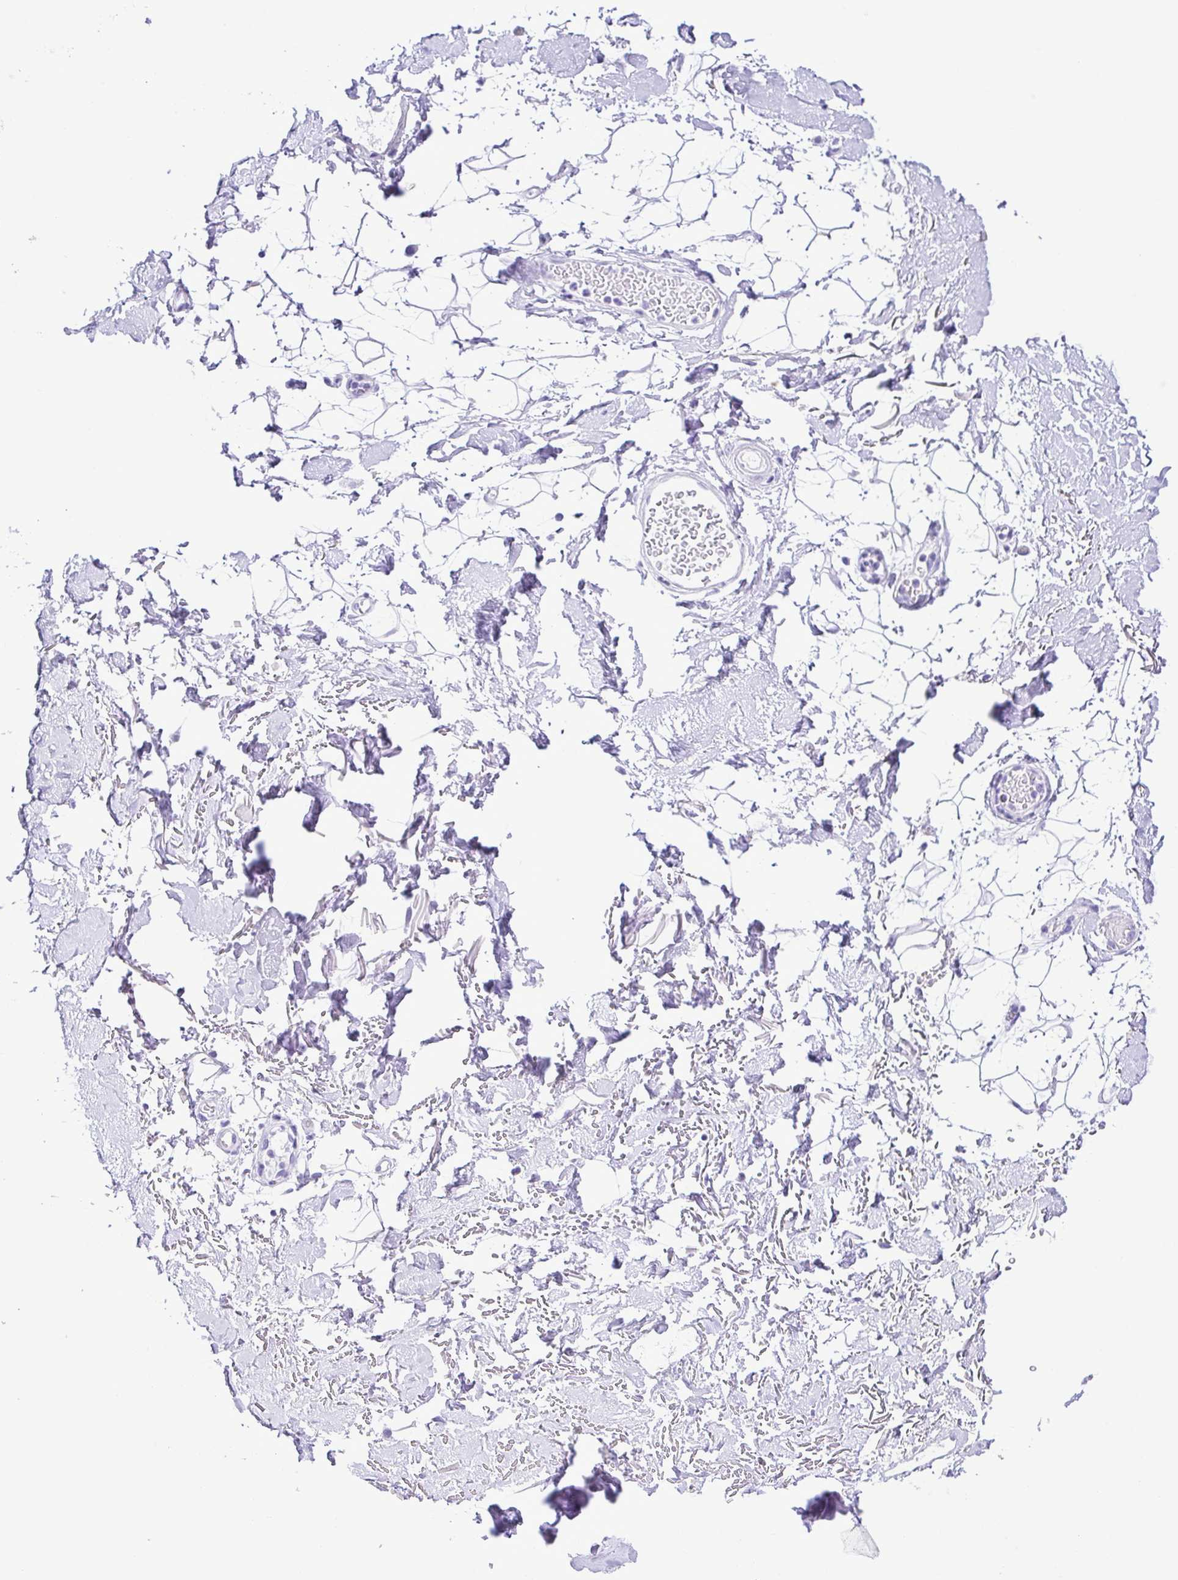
{"staining": {"intensity": "negative", "quantity": "none", "location": "none"}, "tissue": "adipose tissue", "cell_type": "Adipocytes", "image_type": "normal", "snomed": [{"axis": "morphology", "description": "Normal tissue, NOS"}, {"axis": "topography", "description": "Anal"}, {"axis": "topography", "description": "Peripheral nerve tissue"}], "caption": "A high-resolution micrograph shows immunohistochemistry staining of normal adipose tissue, which shows no significant positivity in adipocytes.", "gene": "ERP27", "patient": {"sex": "male", "age": 78}}